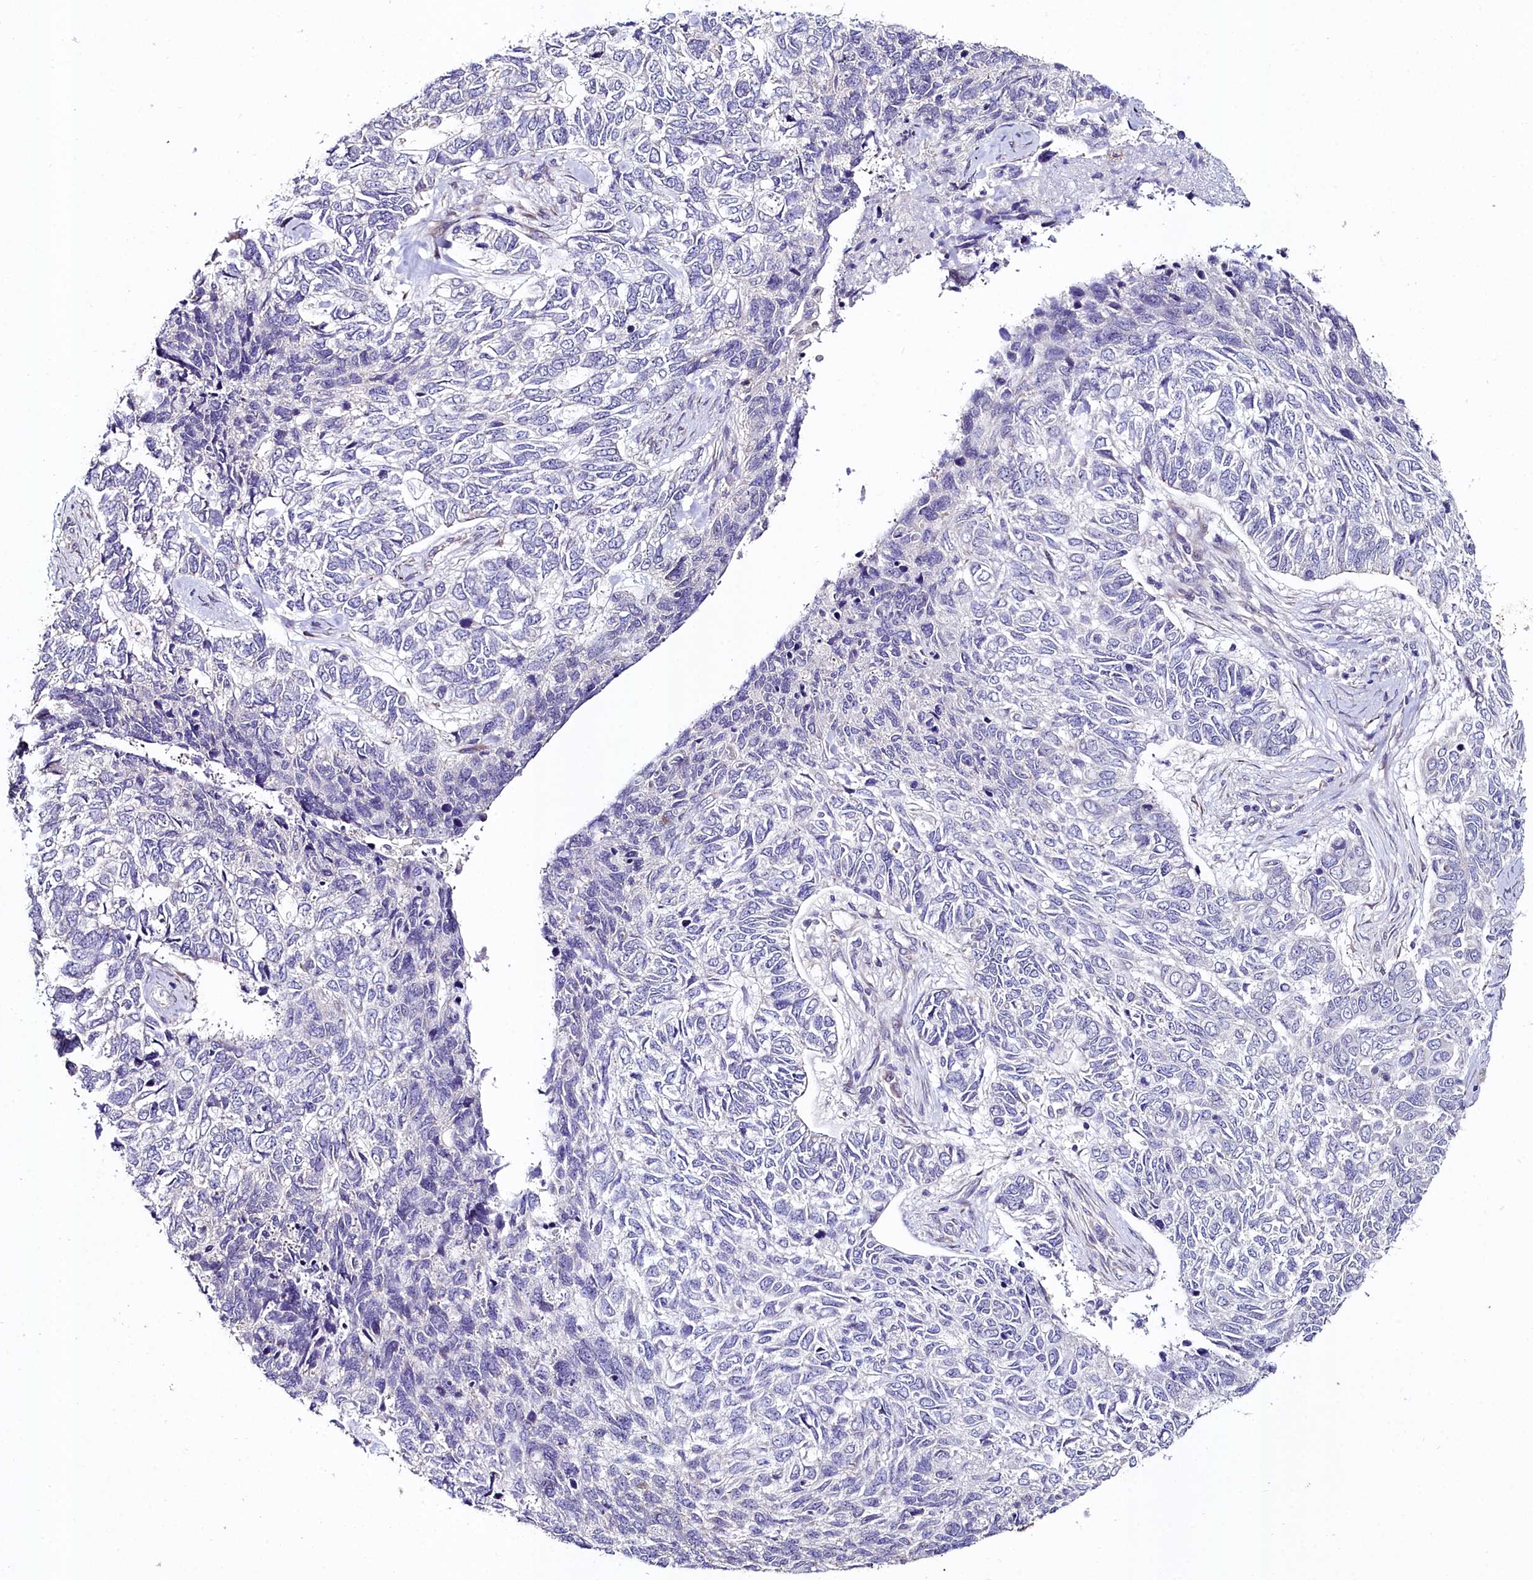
{"staining": {"intensity": "negative", "quantity": "none", "location": "none"}, "tissue": "skin cancer", "cell_type": "Tumor cells", "image_type": "cancer", "snomed": [{"axis": "morphology", "description": "Basal cell carcinoma"}, {"axis": "topography", "description": "Skin"}], "caption": "An image of skin cancer (basal cell carcinoma) stained for a protein displays no brown staining in tumor cells. The staining was performed using DAB (3,3'-diaminobenzidine) to visualize the protein expression in brown, while the nuclei were stained in blue with hematoxylin (Magnification: 20x).", "gene": "C4orf19", "patient": {"sex": "female", "age": 65}}